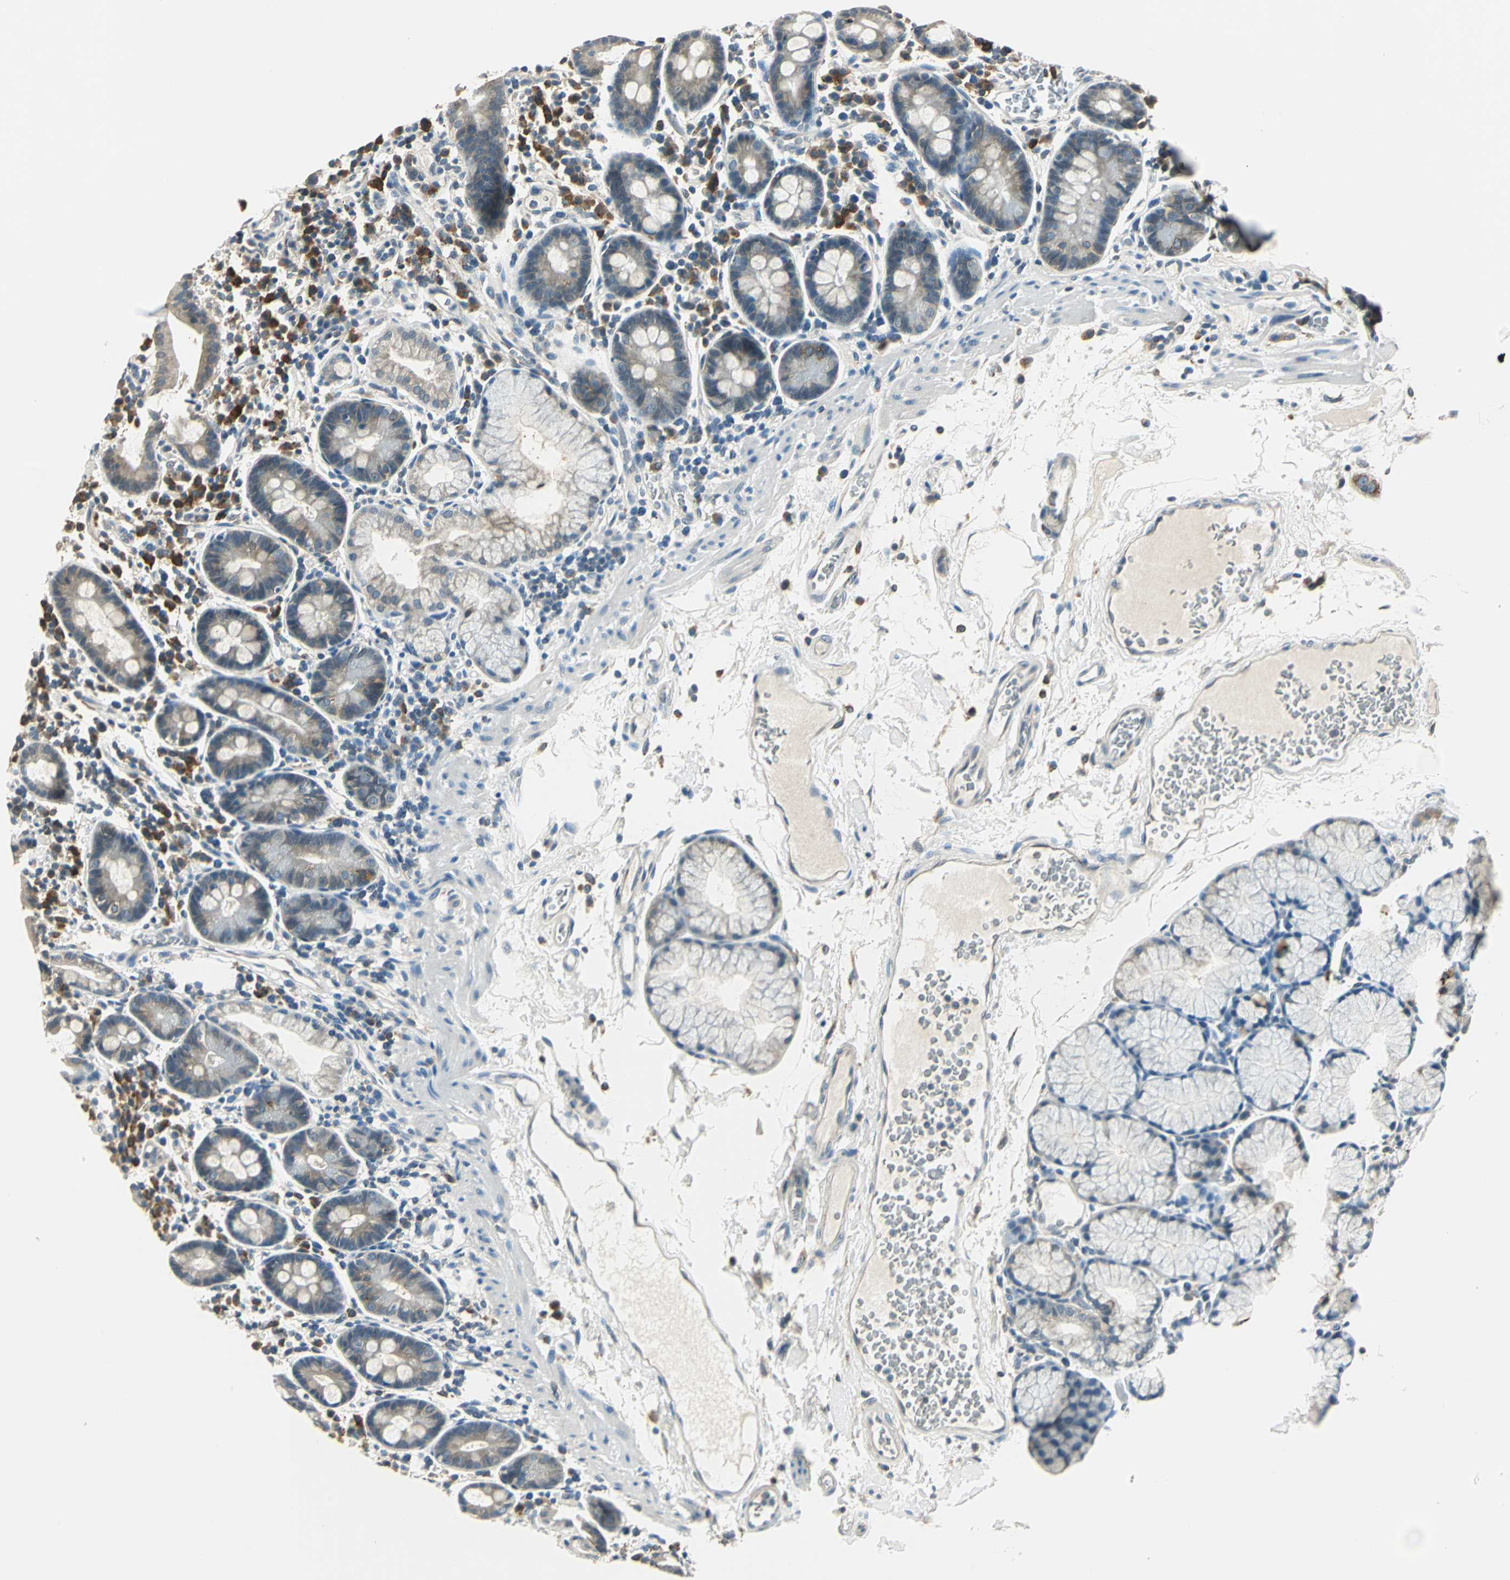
{"staining": {"intensity": "weak", "quantity": "25%-75%", "location": "cytoplasmic/membranous"}, "tissue": "duodenum", "cell_type": "Glandular cells", "image_type": "normal", "snomed": [{"axis": "morphology", "description": "Normal tissue, NOS"}, {"axis": "topography", "description": "Duodenum"}], "caption": "Weak cytoplasmic/membranous protein positivity is identified in approximately 25%-75% of glandular cells in duodenum. Nuclei are stained in blue.", "gene": "NIT1", "patient": {"sex": "male", "age": 50}}